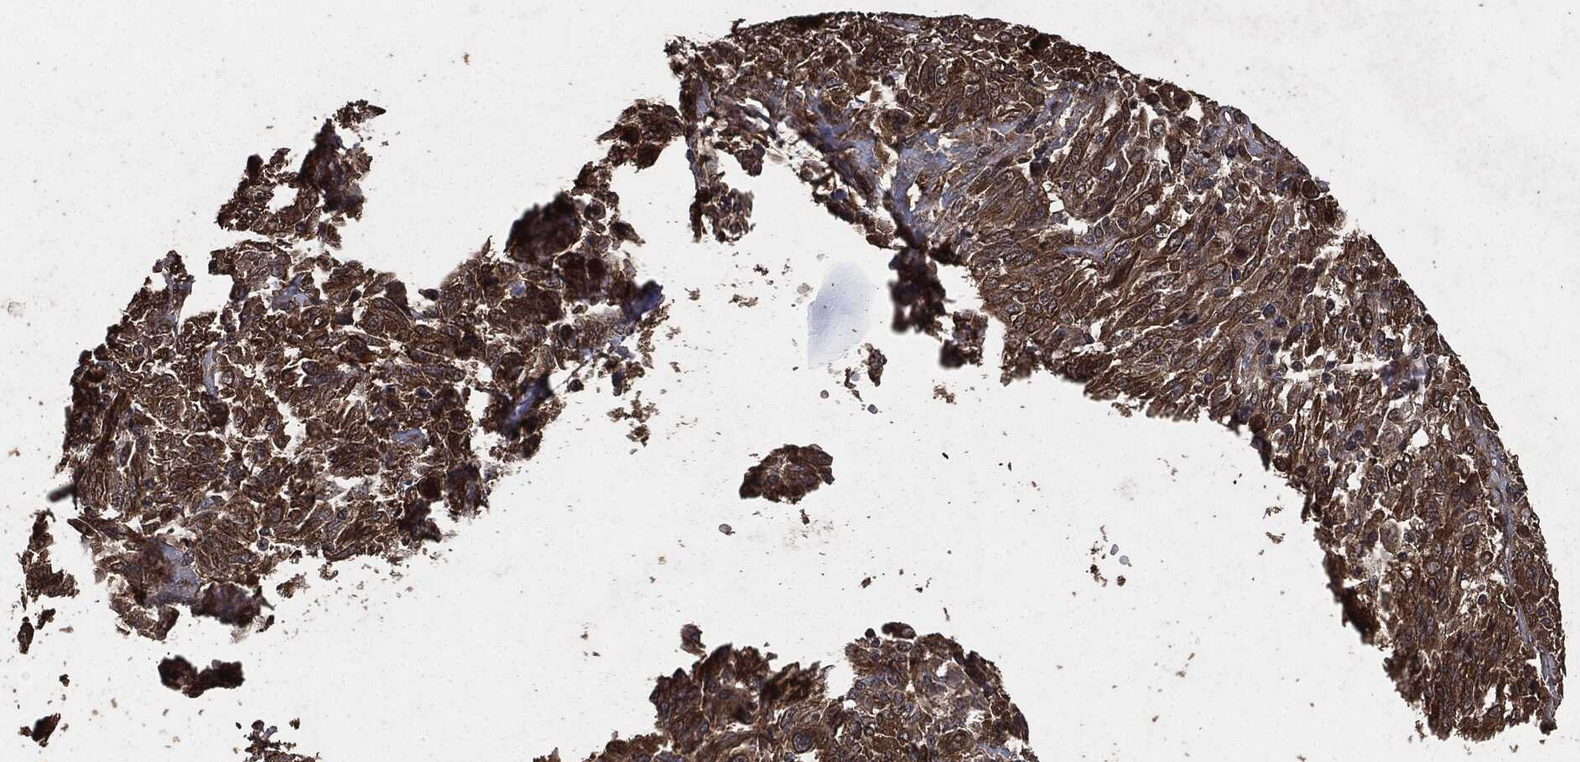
{"staining": {"intensity": "strong", "quantity": ">75%", "location": "cytoplasmic/membranous"}, "tissue": "melanoma", "cell_type": "Tumor cells", "image_type": "cancer", "snomed": [{"axis": "morphology", "description": "Malignant melanoma, NOS"}, {"axis": "topography", "description": "Skin"}], "caption": "Immunohistochemistry (IHC) of melanoma demonstrates high levels of strong cytoplasmic/membranous staining in approximately >75% of tumor cells. (Brightfield microscopy of DAB IHC at high magnification).", "gene": "AKT1S1", "patient": {"sex": "female", "age": 91}}